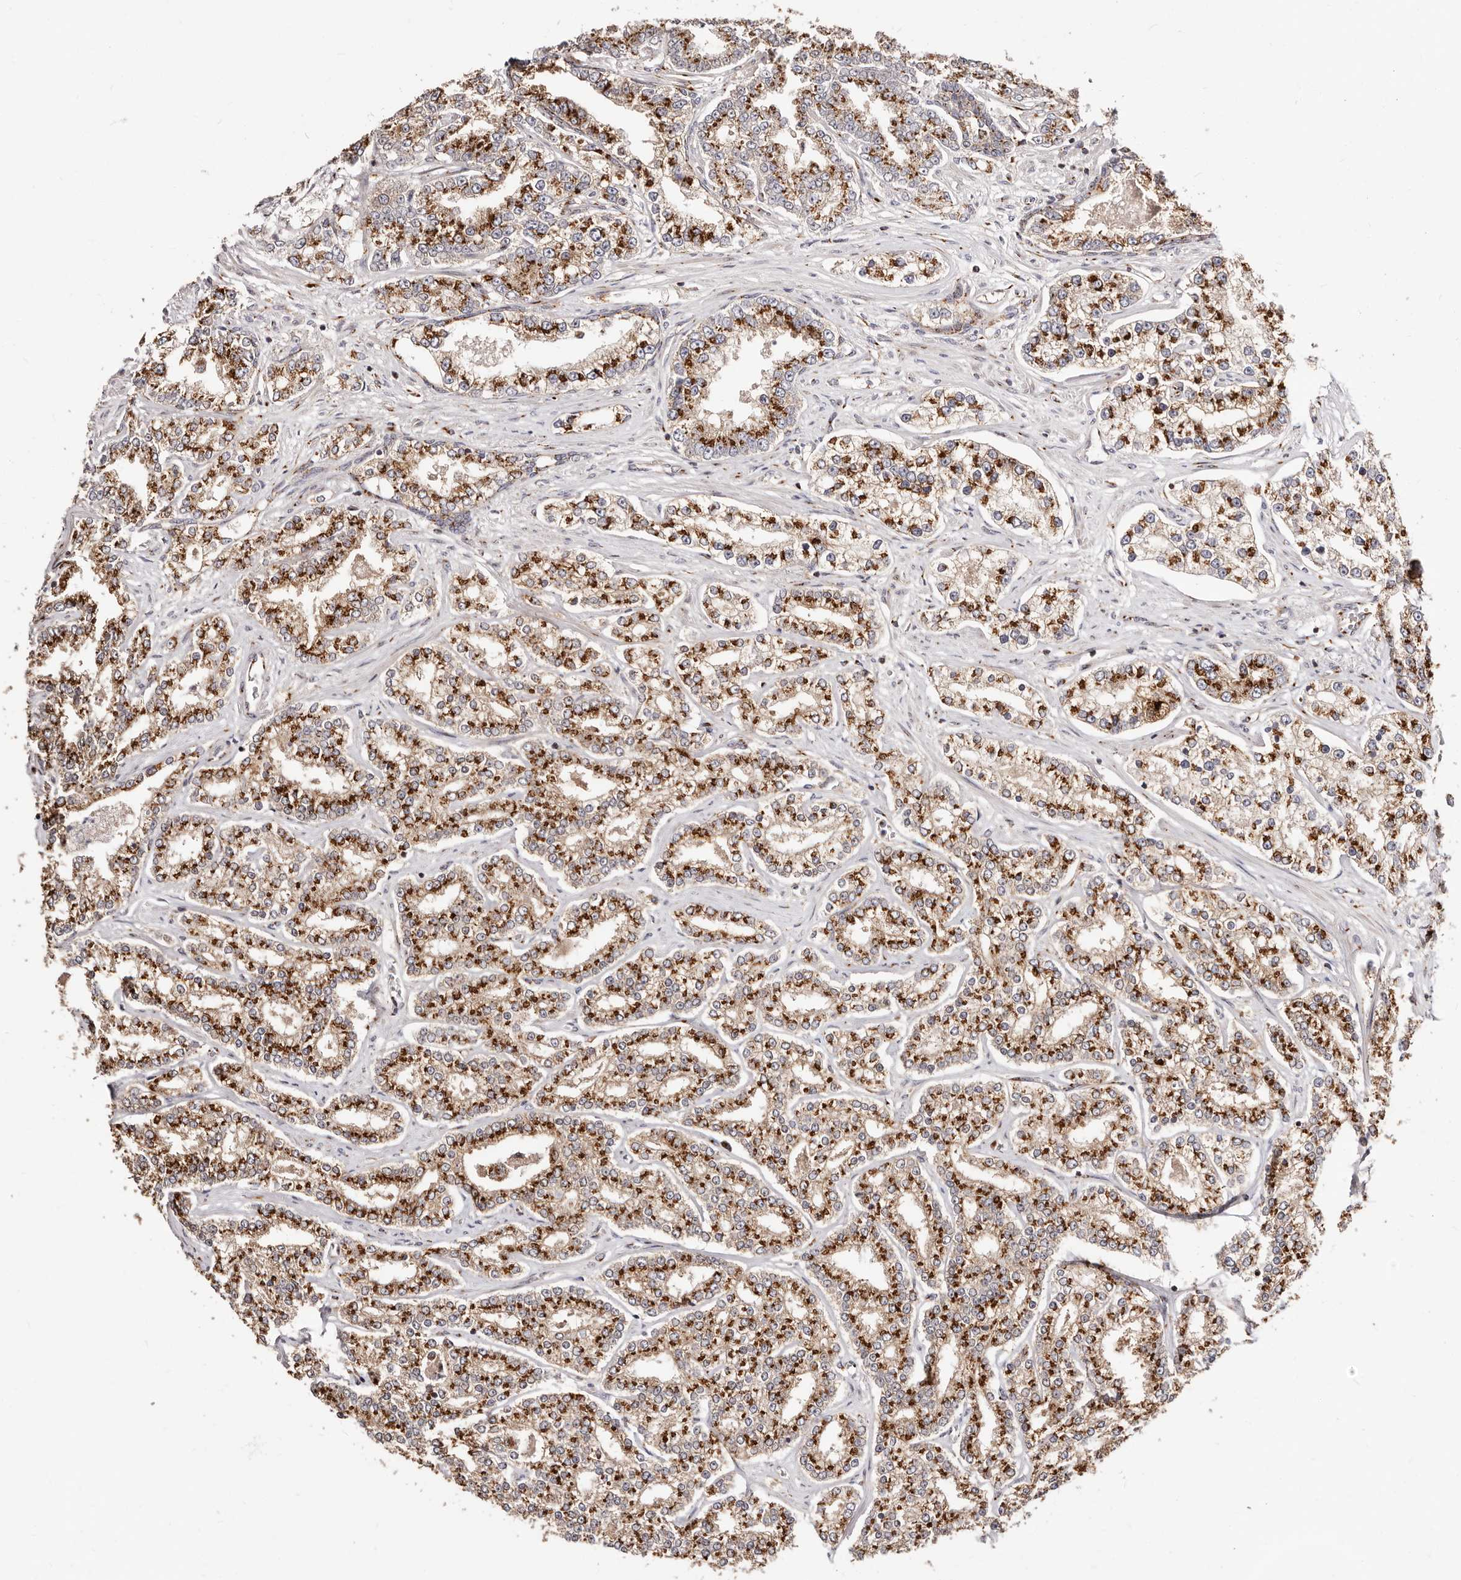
{"staining": {"intensity": "strong", "quantity": ">75%", "location": "cytoplasmic/membranous"}, "tissue": "prostate cancer", "cell_type": "Tumor cells", "image_type": "cancer", "snomed": [{"axis": "morphology", "description": "Normal tissue, NOS"}, {"axis": "morphology", "description": "Adenocarcinoma, High grade"}, {"axis": "topography", "description": "Prostate"}], "caption": "DAB immunohistochemical staining of prostate adenocarcinoma (high-grade) shows strong cytoplasmic/membranous protein positivity in approximately >75% of tumor cells. The staining is performed using DAB (3,3'-diaminobenzidine) brown chromogen to label protein expression. The nuclei are counter-stained blue using hematoxylin.", "gene": "MAPK6", "patient": {"sex": "male", "age": 83}}